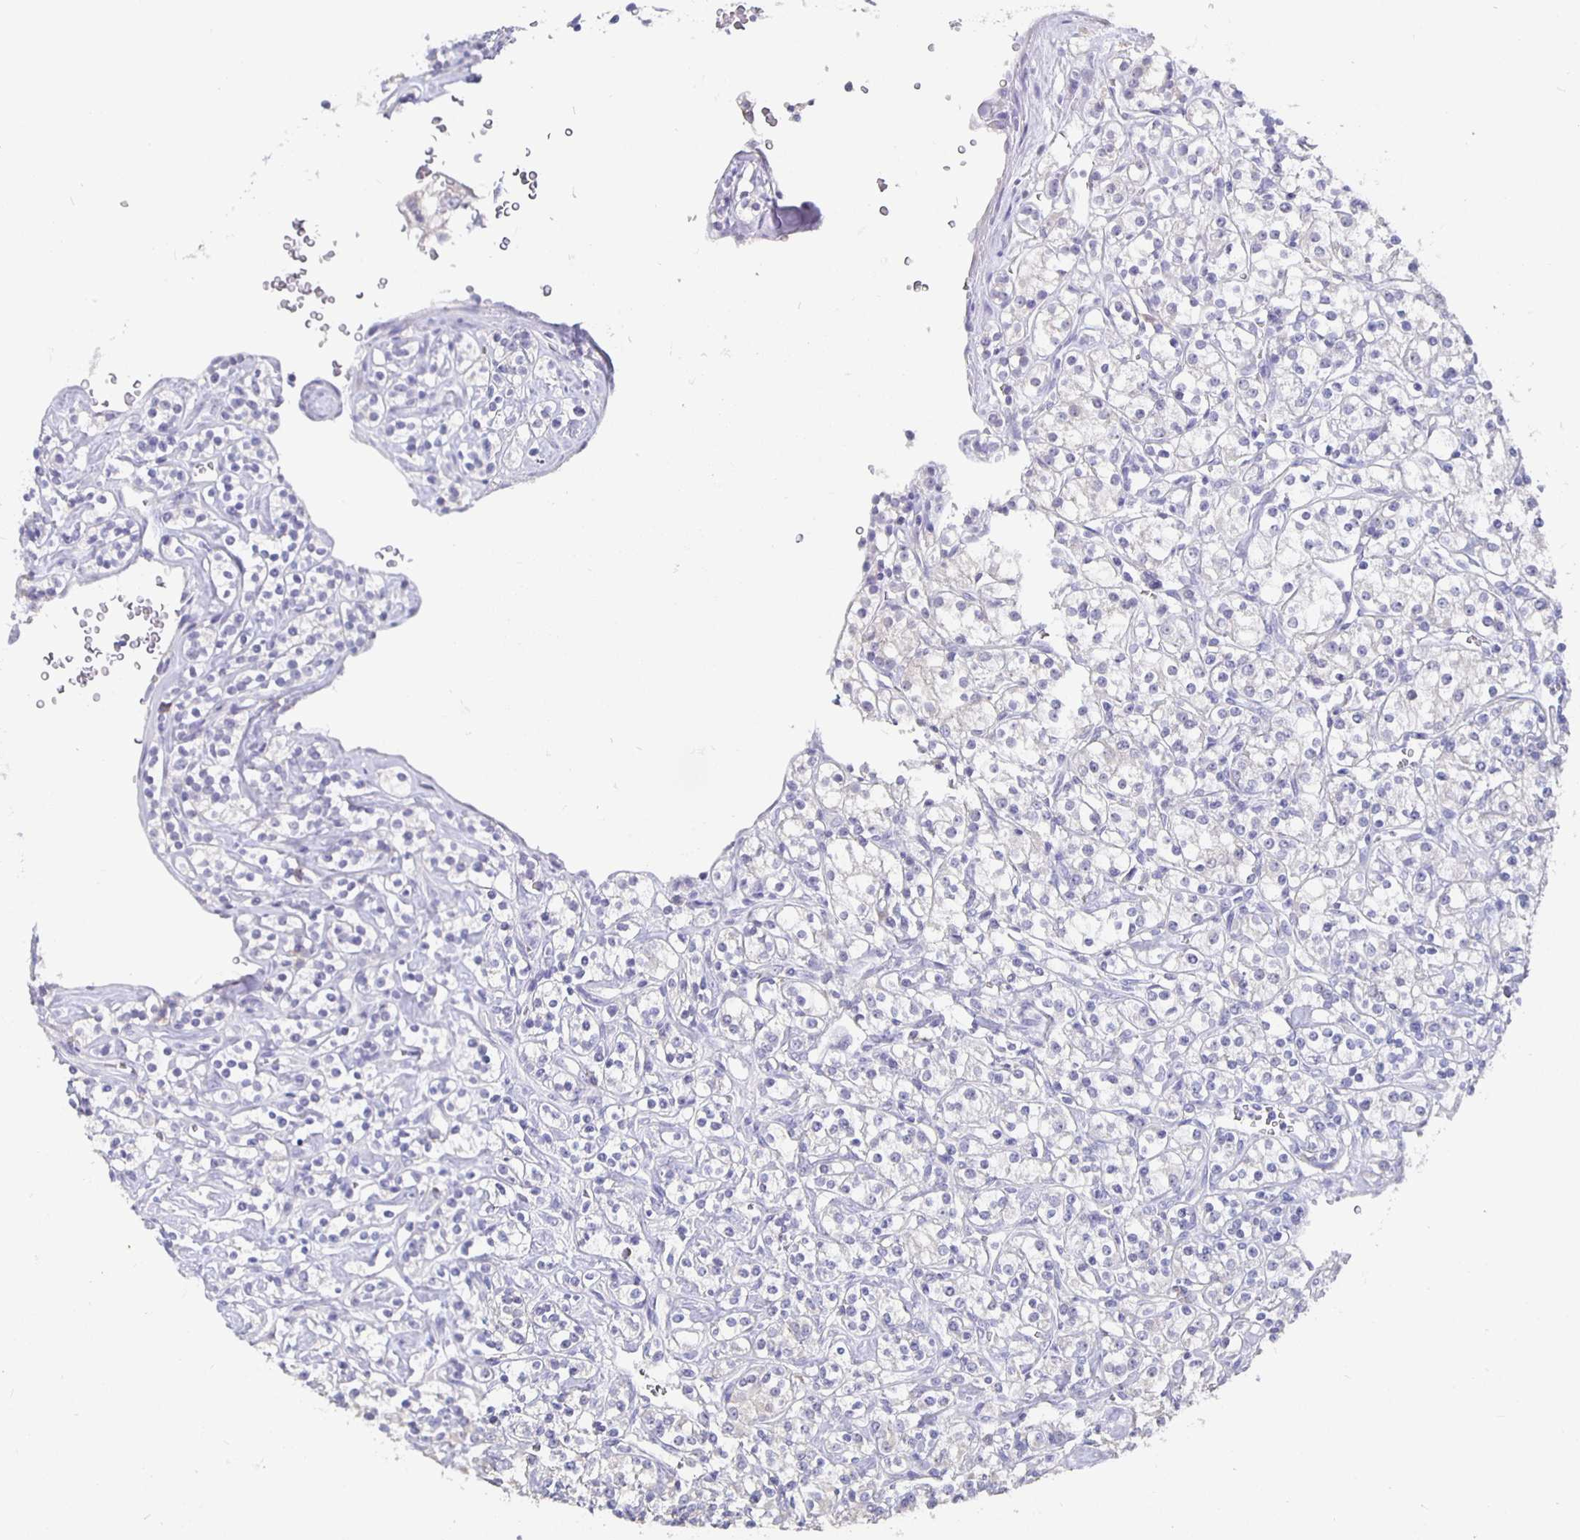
{"staining": {"intensity": "negative", "quantity": "none", "location": "none"}, "tissue": "renal cancer", "cell_type": "Tumor cells", "image_type": "cancer", "snomed": [{"axis": "morphology", "description": "Adenocarcinoma, NOS"}, {"axis": "topography", "description": "Kidney"}], "caption": "The image reveals no staining of tumor cells in adenocarcinoma (renal). Nuclei are stained in blue.", "gene": "GPX4", "patient": {"sex": "male", "age": 77}}